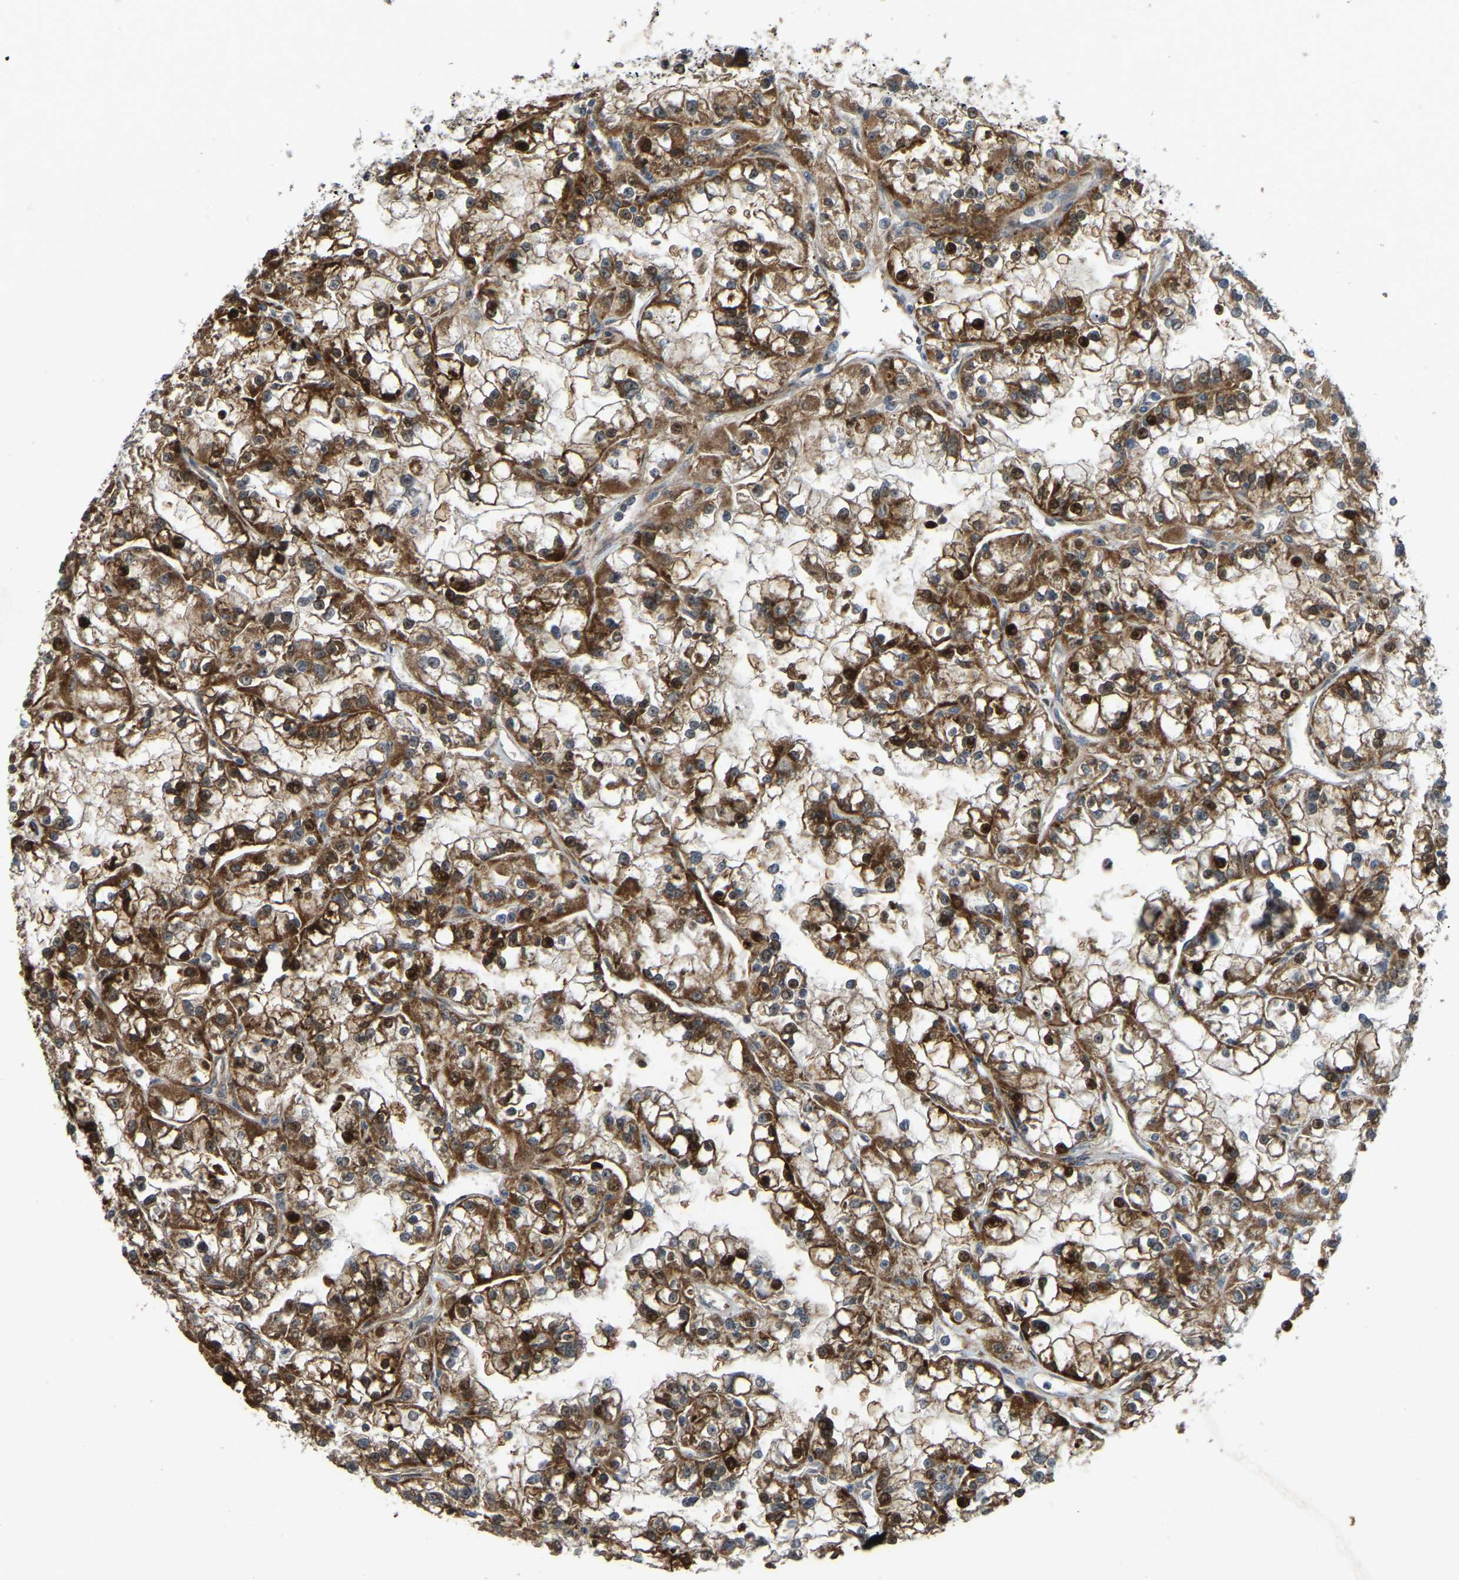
{"staining": {"intensity": "strong", "quantity": ">75%", "location": "cytoplasmic/membranous,nuclear"}, "tissue": "renal cancer", "cell_type": "Tumor cells", "image_type": "cancer", "snomed": [{"axis": "morphology", "description": "Adenocarcinoma, NOS"}, {"axis": "topography", "description": "Kidney"}], "caption": "An image showing strong cytoplasmic/membranous and nuclear expression in approximately >75% of tumor cells in renal cancer, as visualized by brown immunohistochemical staining.", "gene": "C21orf91", "patient": {"sex": "female", "age": 52}}